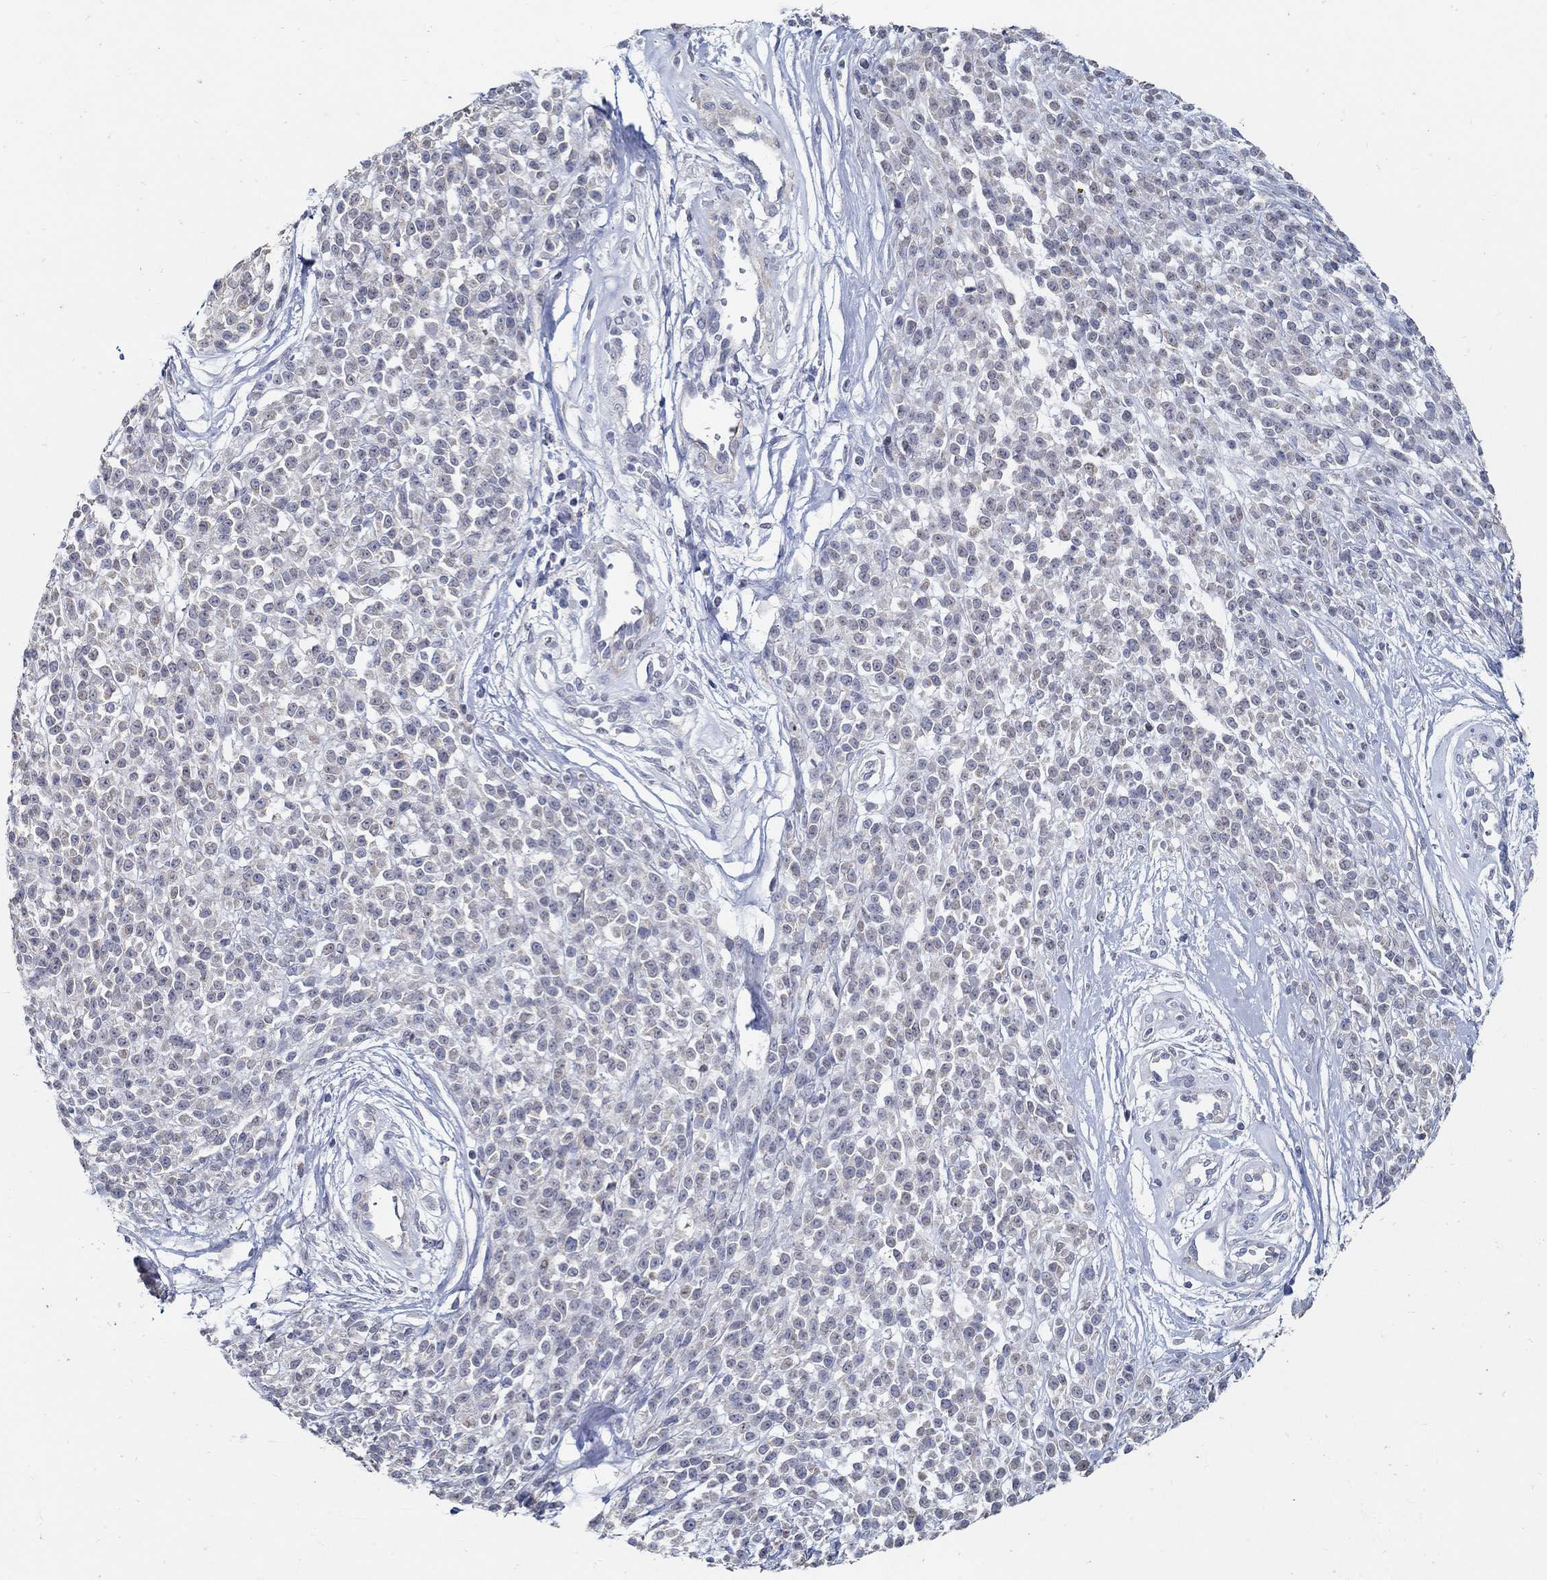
{"staining": {"intensity": "negative", "quantity": "none", "location": "none"}, "tissue": "melanoma", "cell_type": "Tumor cells", "image_type": "cancer", "snomed": [{"axis": "morphology", "description": "Malignant melanoma, NOS"}, {"axis": "topography", "description": "Skin"}, {"axis": "topography", "description": "Skin of trunk"}], "caption": "DAB immunohistochemical staining of malignant melanoma exhibits no significant positivity in tumor cells. Brightfield microscopy of IHC stained with DAB (brown) and hematoxylin (blue), captured at high magnification.", "gene": "USP29", "patient": {"sex": "male", "age": 74}}